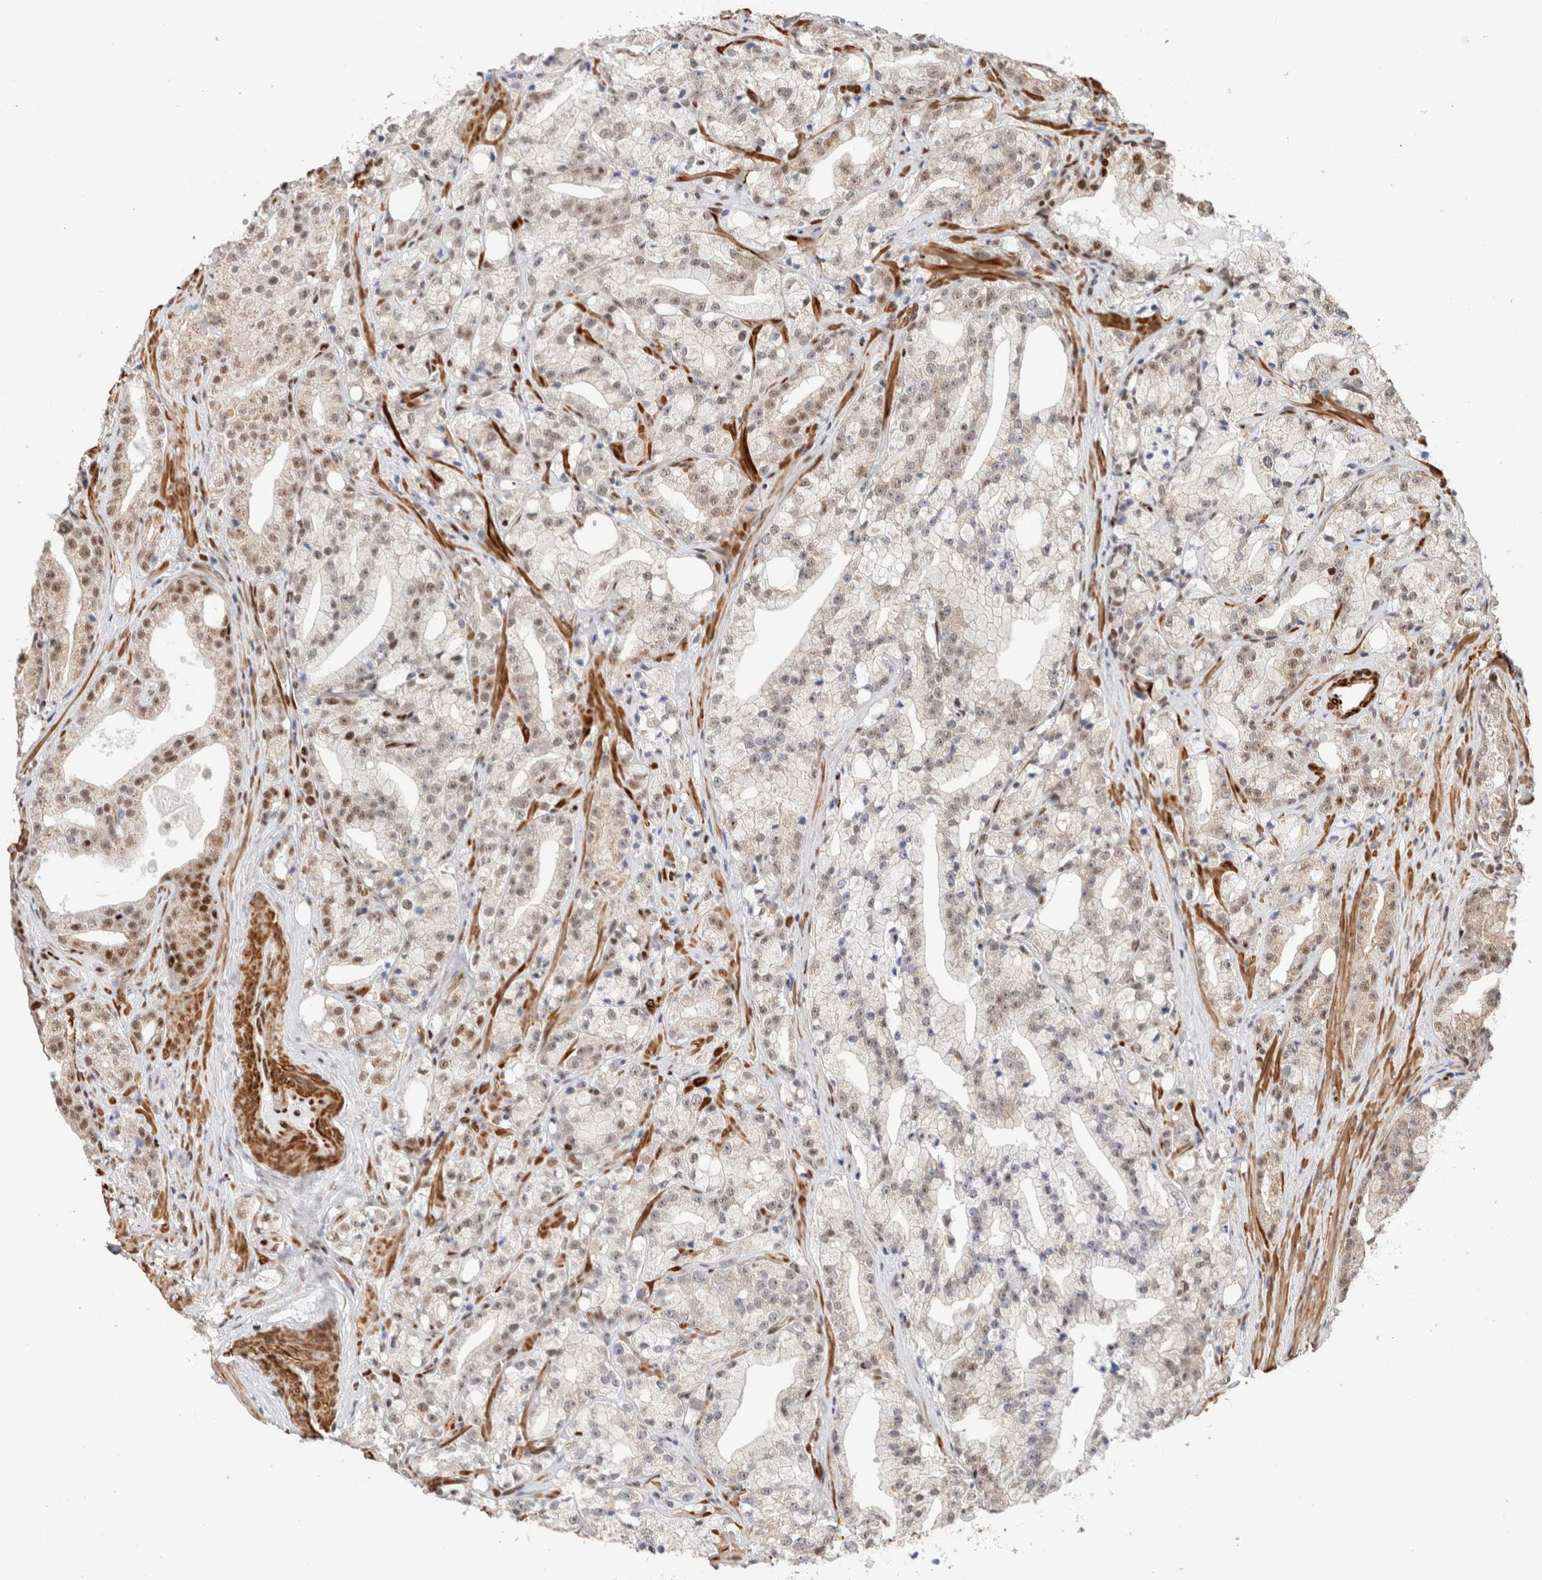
{"staining": {"intensity": "weak", "quantity": "25%-75%", "location": "nuclear"}, "tissue": "prostate cancer", "cell_type": "Tumor cells", "image_type": "cancer", "snomed": [{"axis": "morphology", "description": "Adenocarcinoma, High grade"}, {"axis": "topography", "description": "Prostate"}], "caption": "A brown stain shows weak nuclear positivity of a protein in human prostate cancer (adenocarcinoma (high-grade)) tumor cells. (IHC, brightfield microscopy, high magnification).", "gene": "ID3", "patient": {"sex": "male", "age": 64}}